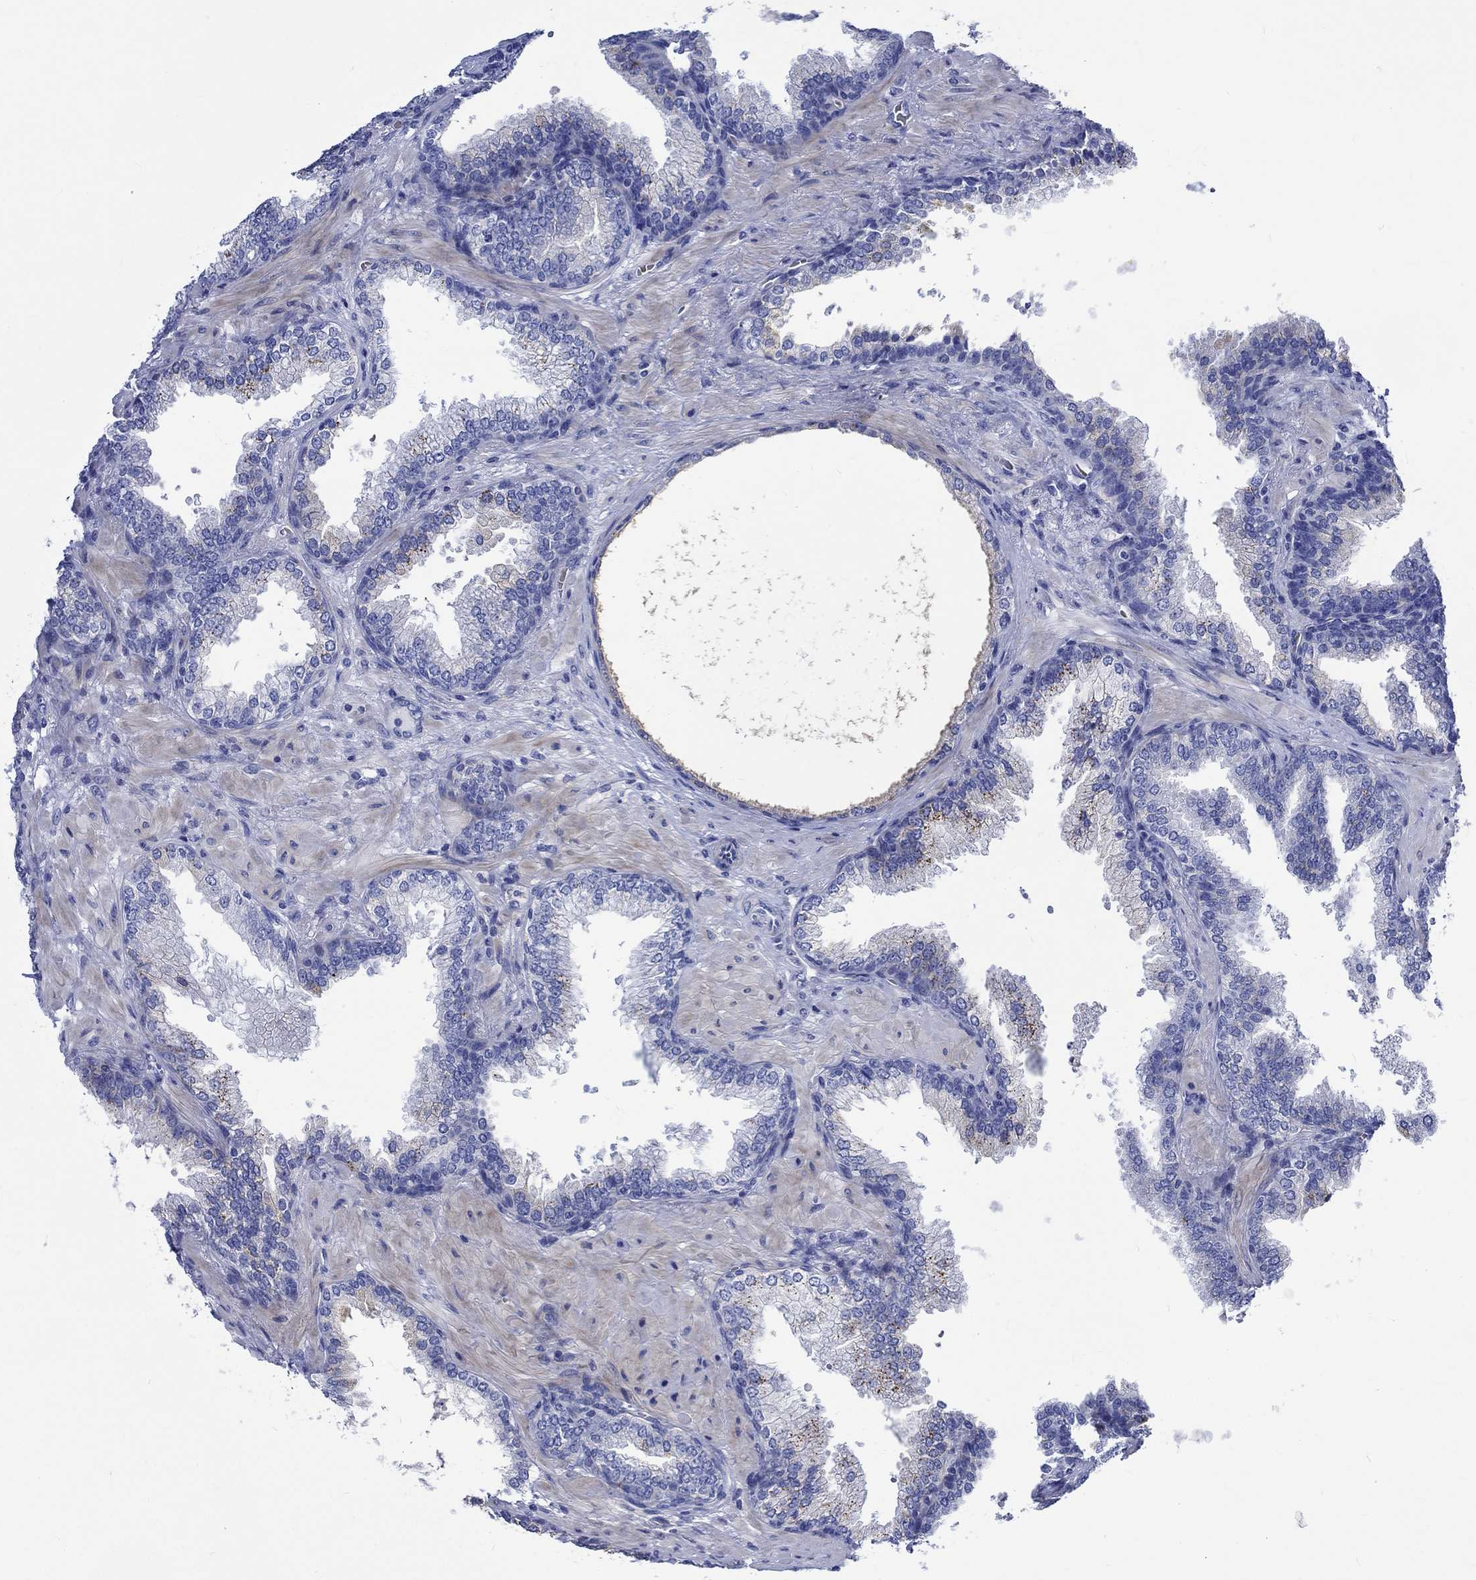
{"staining": {"intensity": "negative", "quantity": "none", "location": "none"}, "tissue": "prostate cancer", "cell_type": "Tumor cells", "image_type": "cancer", "snomed": [{"axis": "morphology", "description": "Adenocarcinoma, Low grade"}, {"axis": "topography", "description": "Prostate"}], "caption": "High magnification brightfield microscopy of prostate cancer stained with DAB (brown) and counterstained with hematoxylin (blue): tumor cells show no significant expression.", "gene": "NRIP3", "patient": {"sex": "male", "age": 68}}